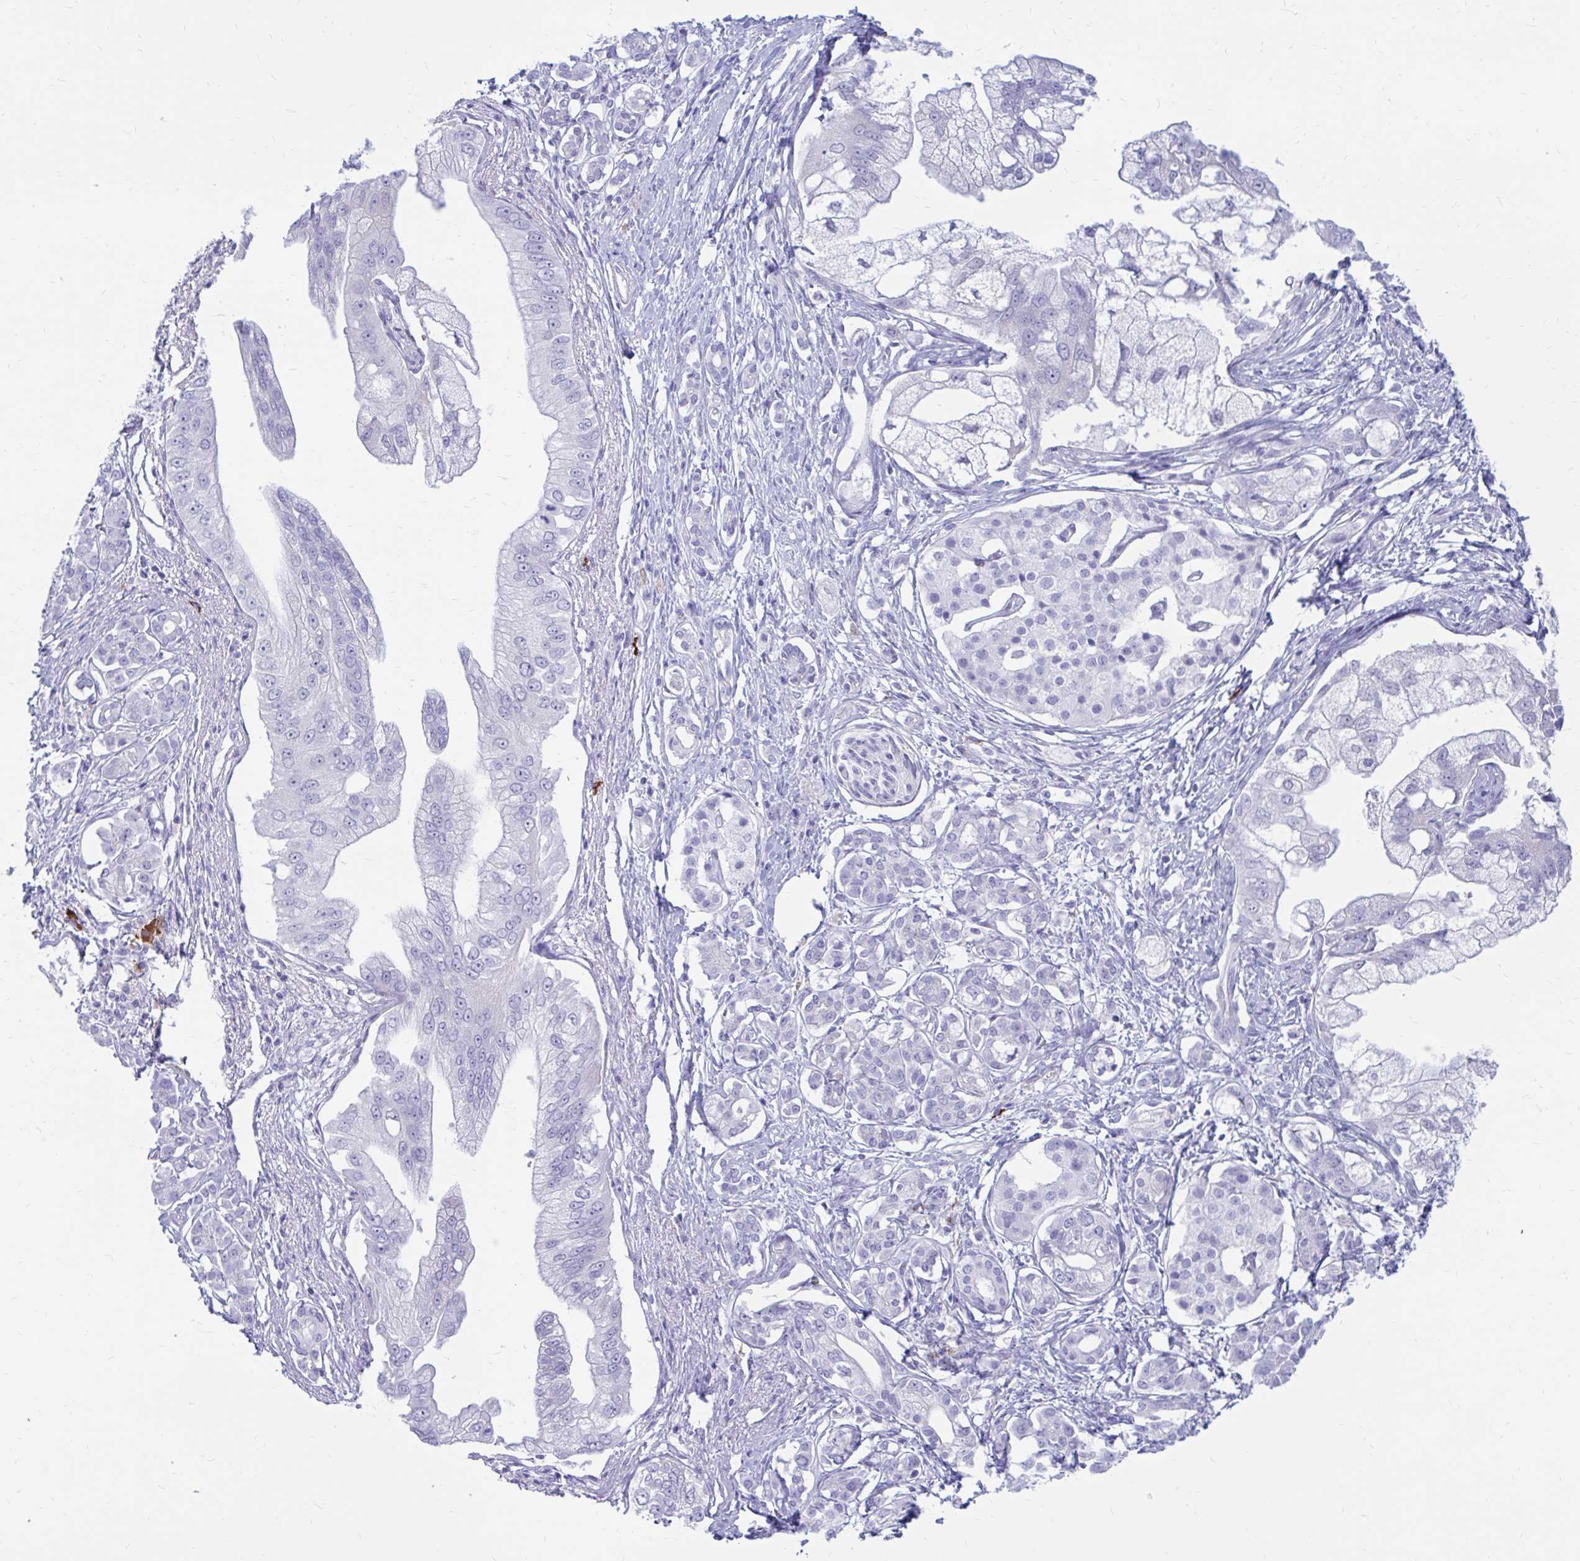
{"staining": {"intensity": "negative", "quantity": "none", "location": "none"}, "tissue": "pancreatic cancer", "cell_type": "Tumor cells", "image_type": "cancer", "snomed": [{"axis": "morphology", "description": "Adenocarcinoma, NOS"}, {"axis": "topography", "description": "Pancreas"}], "caption": "Pancreatic cancer was stained to show a protein in brown. There is no significant staining in tumor cells. (Brightfield microscopy of DAB immunohistochemistry (IHC) at high magnification).", "gene": "IGSF5", "patient": {"sex": "male", "age": 70}}